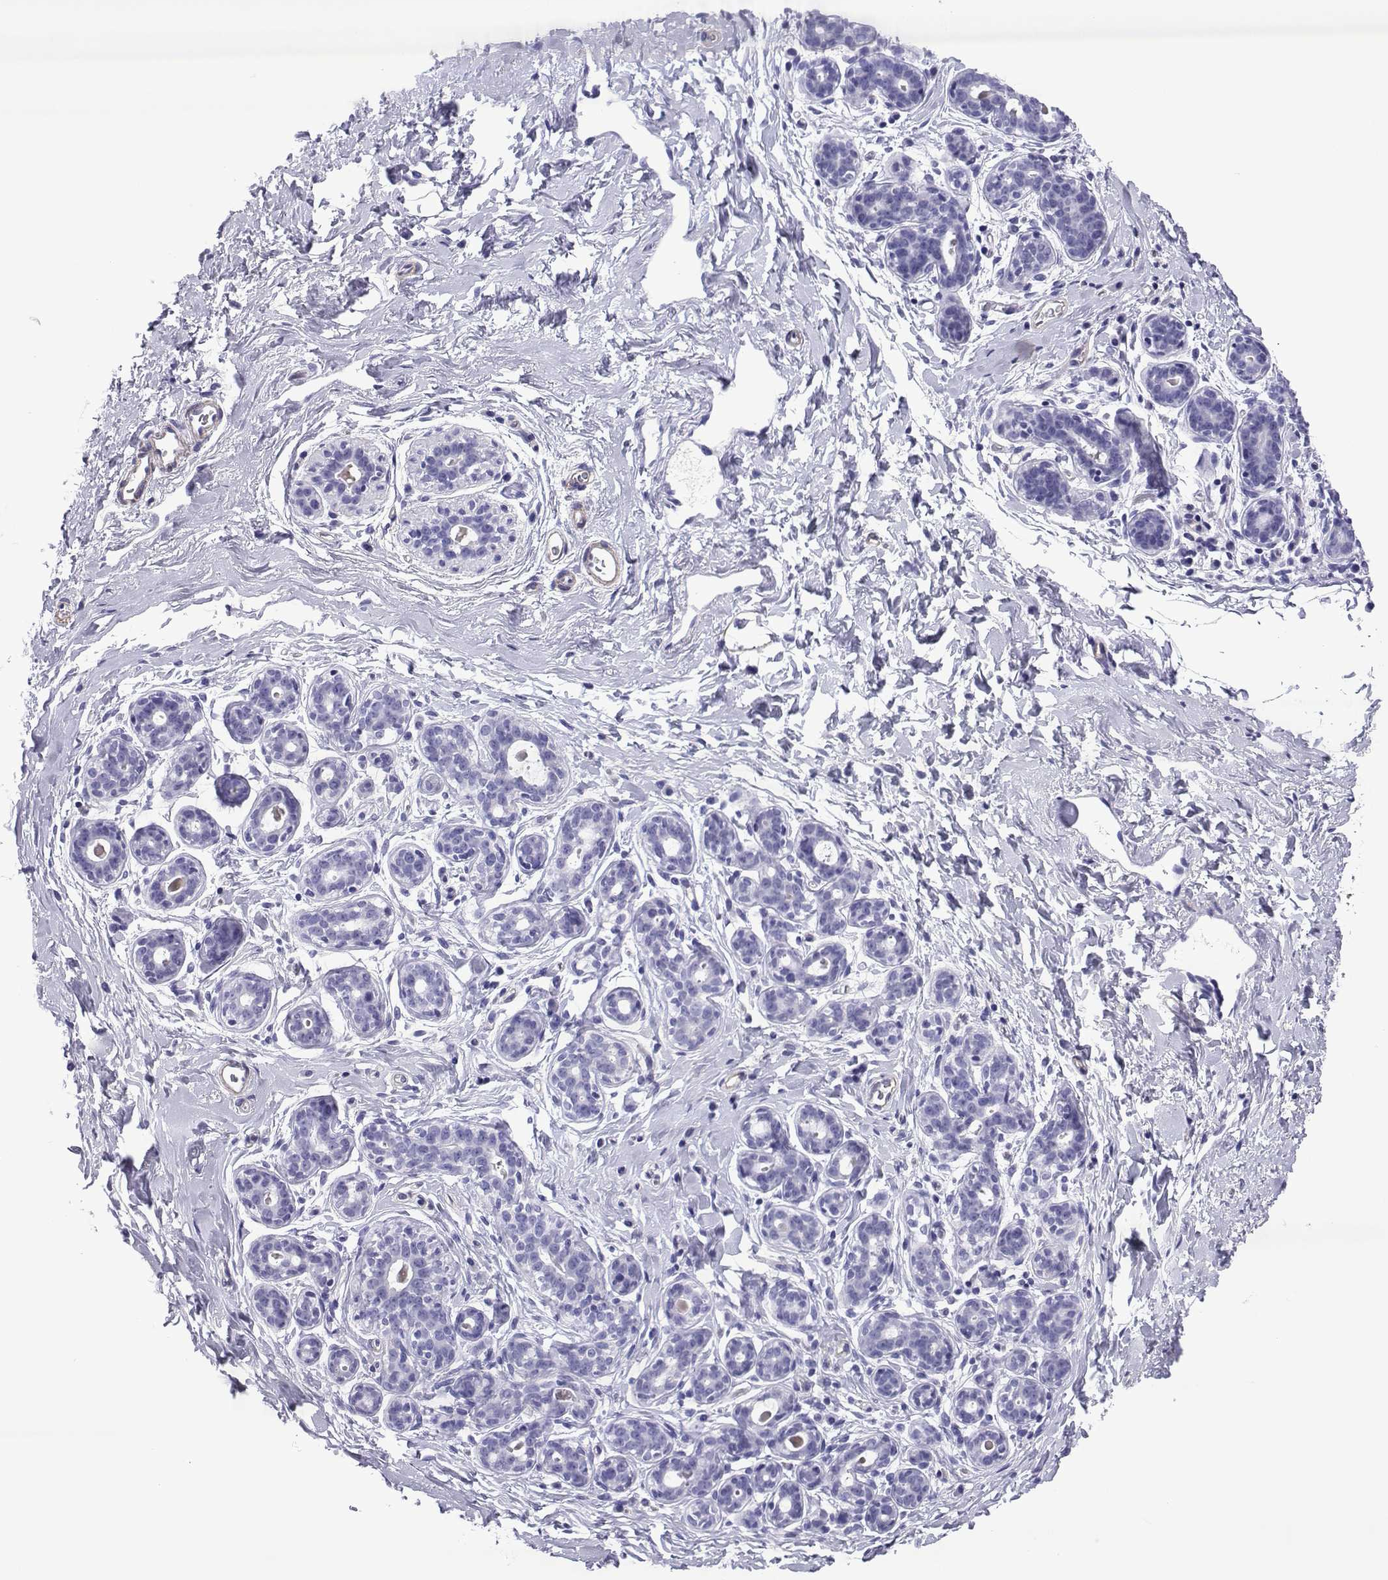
{"staining": {"intensity": "moderate", "quantity": "<25%", "location": "cytoplasmic/membranous"}, "tissue": "breast", "cell_type": "Adipocytes", "image_type": "normal", "snomed": [{"axis": "morphology", "description": "Normal tissue, NOS"}, {"axis": "topography", "description": "Breast"}], "caption": "This is a micrograph of immunohistochemistry (IHC) staining of unremarkable breast, which shows moderate staining in the cytoplasmic/membranous of adipocytes.", "gene": "SPANXA1", "patient": {"sex": "female", "age": 43}}